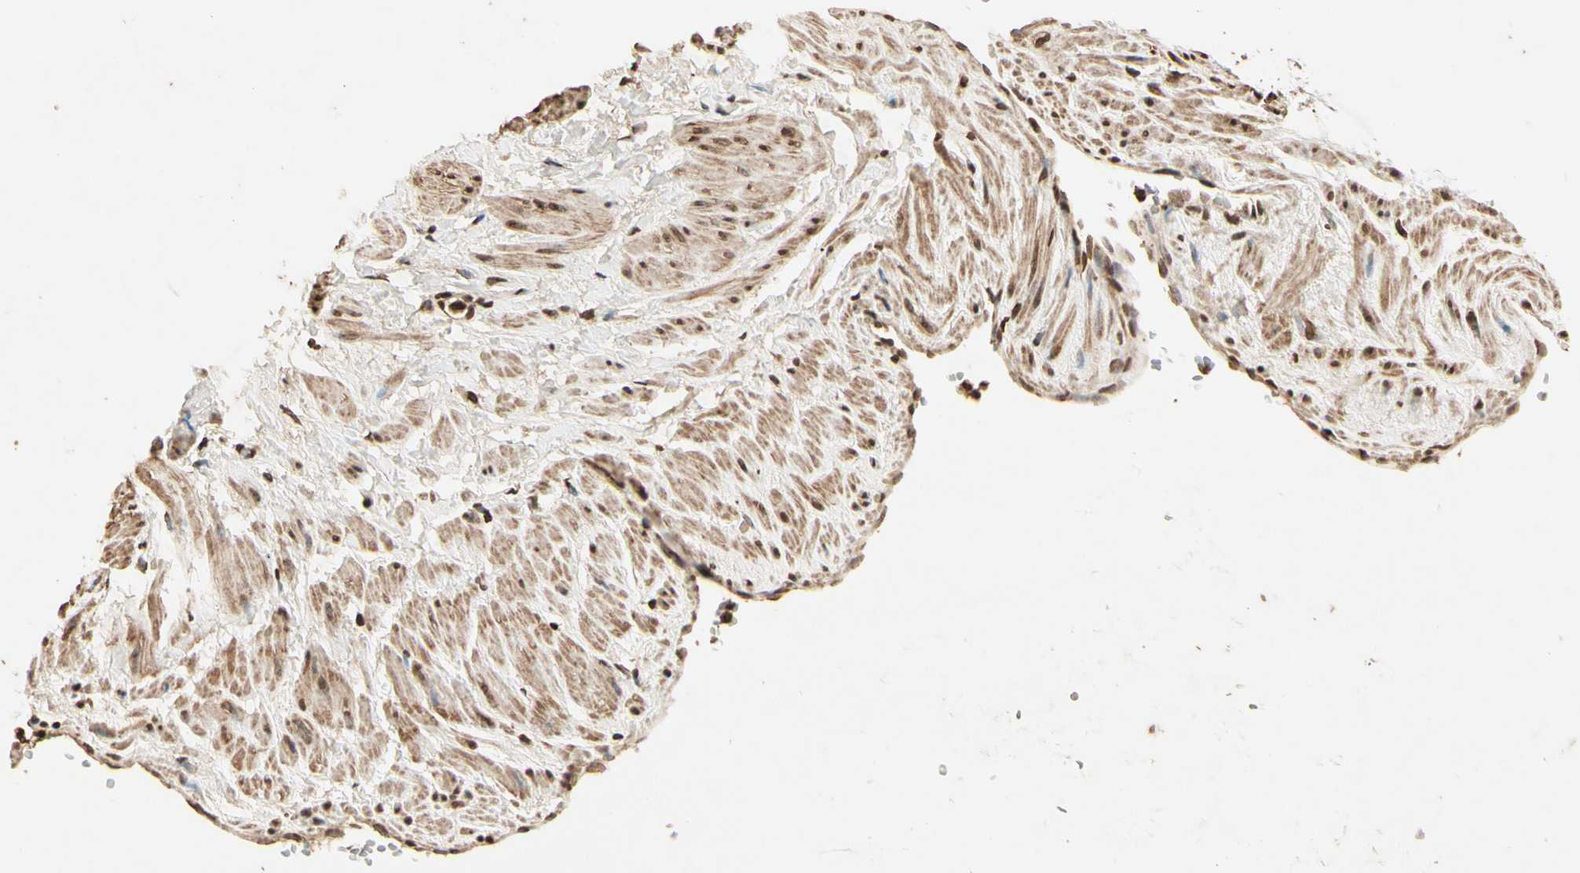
{"staining": {"intensity": "moderate", "quantity": ">75%", "location": "nuclear"}, "tissue": "adipose tissue", "cell_type": "Adipocytes", "image_type": "normal", "snomed": [{"axis": "morphology", "description": "Normal tissue, NOS"}, {"axis": "topography", "description": "Soft tissue"}, {"axis": "topography", "description": "Vascular tissue"}], "caption": "A brown stain highlights moderate nuclear staining of a protein in adipocytes of normal adipose tissue.", "gene": "TOP1", "patient": {"sex": "female", "age": 35}}